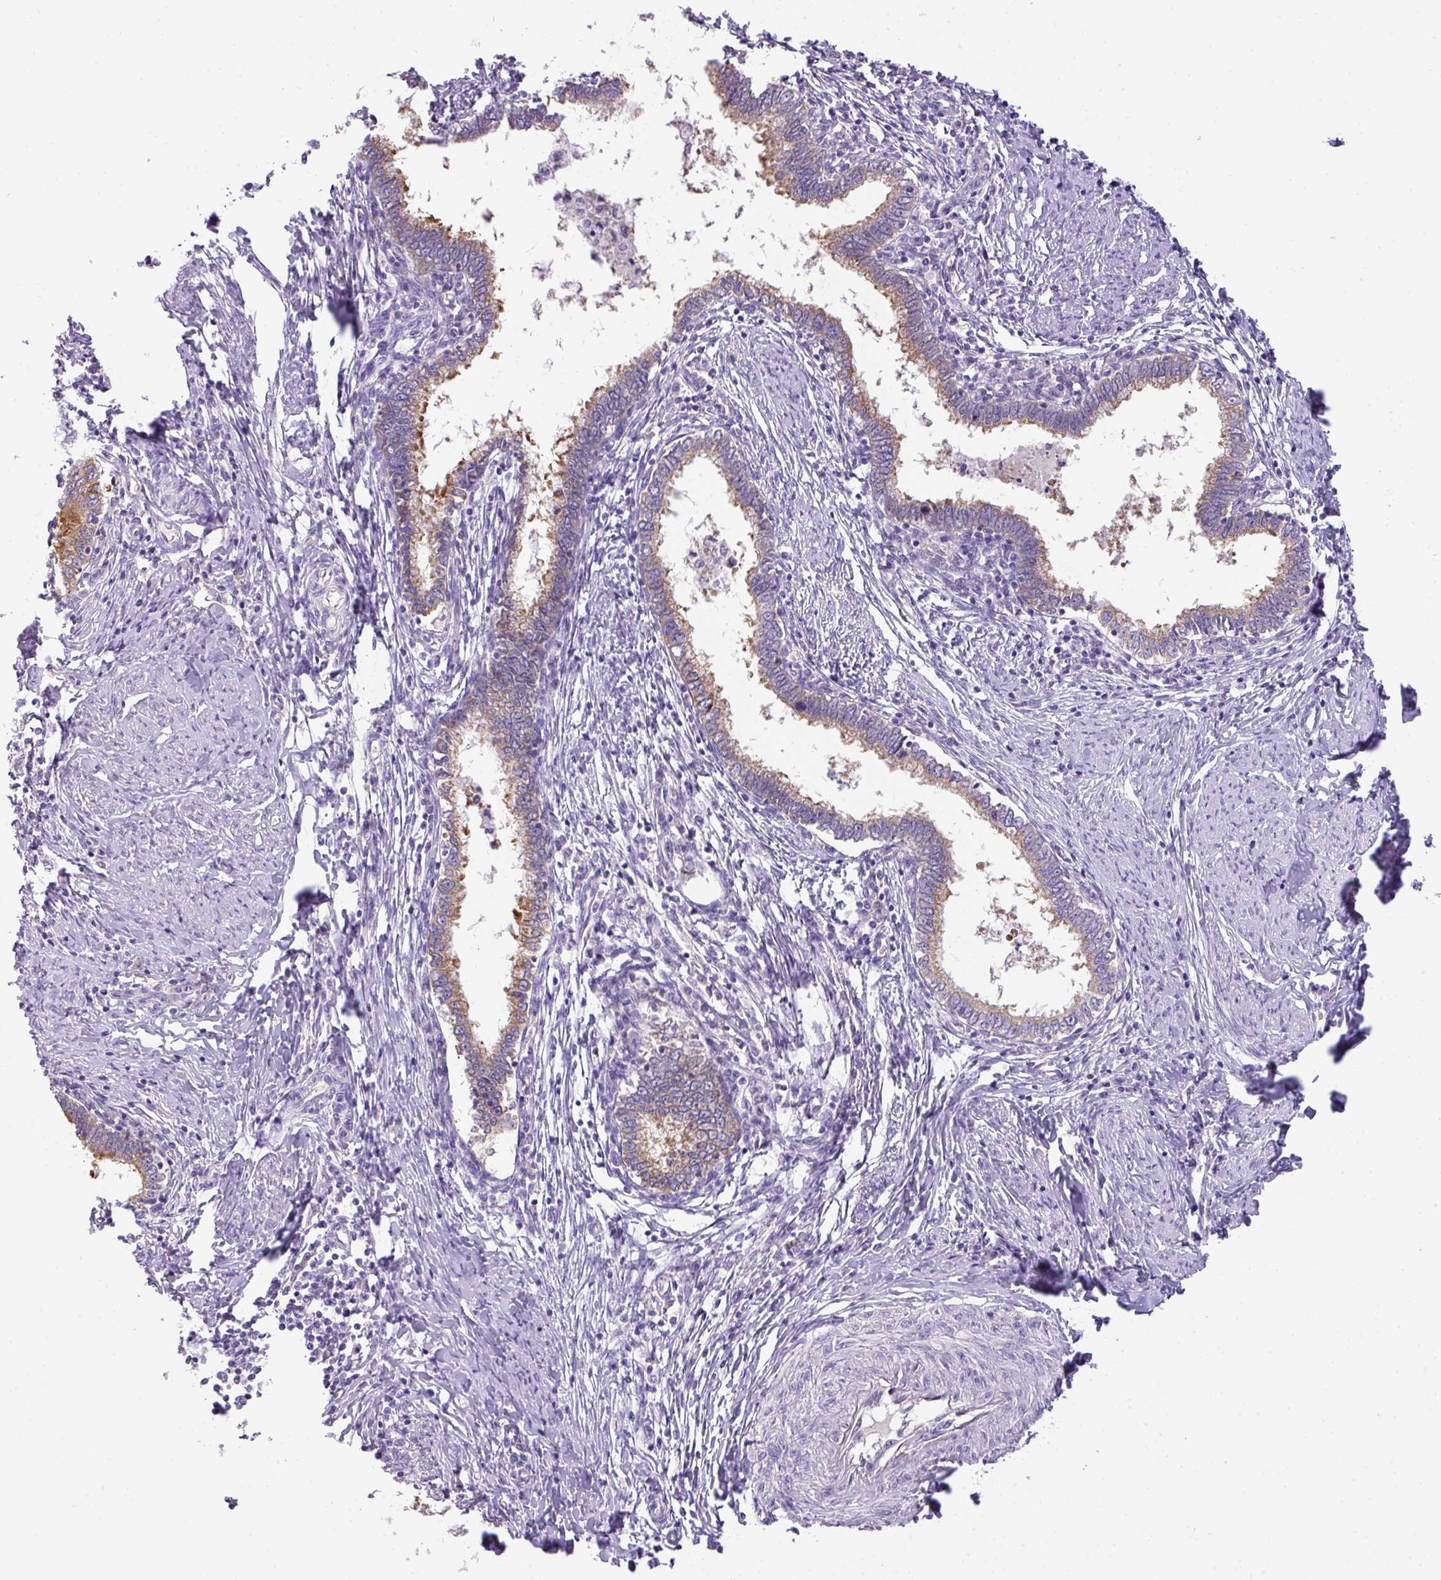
{"staining": {"intensity": "weak", "quantity": ">75%", "location": "cytoplasmic/membranous"}, "tissue": "cervical cancer", "cell_type": "Tumor cells", "image_type": "cancer", "snomed": [{"axis": "morphology", "description": "Adenocarcinoma, NOS"}, {"axis": "topography", "description": "Cervix"}], "caption": "IHC (DAB) staining of cervical adenocarcinoma reveals weak cytoplasmic/membranous protein staining in about >75% of tumor cells.", "gene": "PIK3R5", "patient": {"sex": "female", "age": 36}}